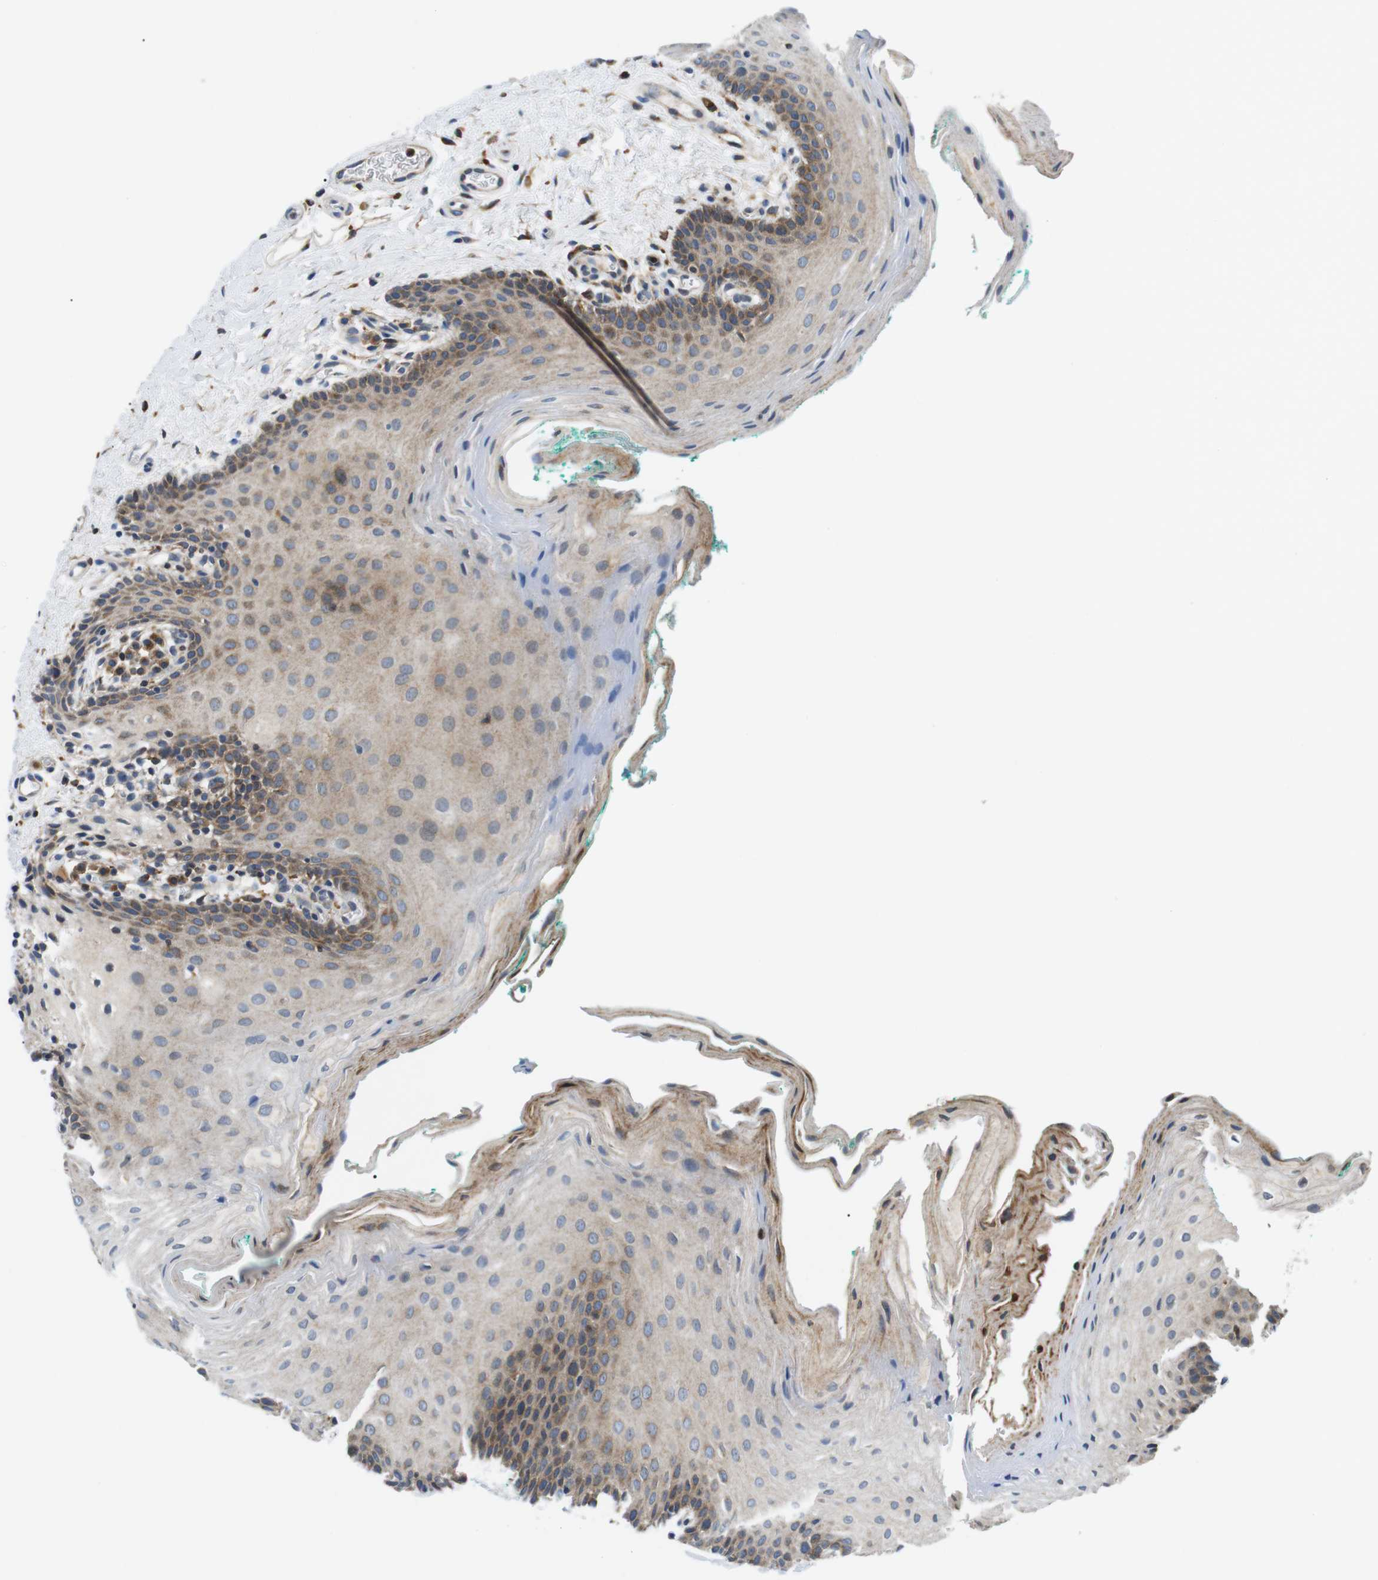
{"staining": {"intensity": "moderate", "quantity": "25%-75%", "location": "cytoplasmic/membranous"}, "tissue": "oral mucosa", "cell_type": "Squamous epithelial cells", "image_type": "normal", "snomed": [{"axis": "morphology", "description": "Normal tissue, NOS"}, {"axis": "topography", "description": "Oral tissue"}], "caption": "Immunohistochemical staining of normal human oral mucosa displays 25%-75% levels of moderate cytoplasmic/membranous protein positivity in about 25%-75% of squamous epithelial cells.", "gene": "RAB9A", "patient": {"sex": "male", "age": 58}}